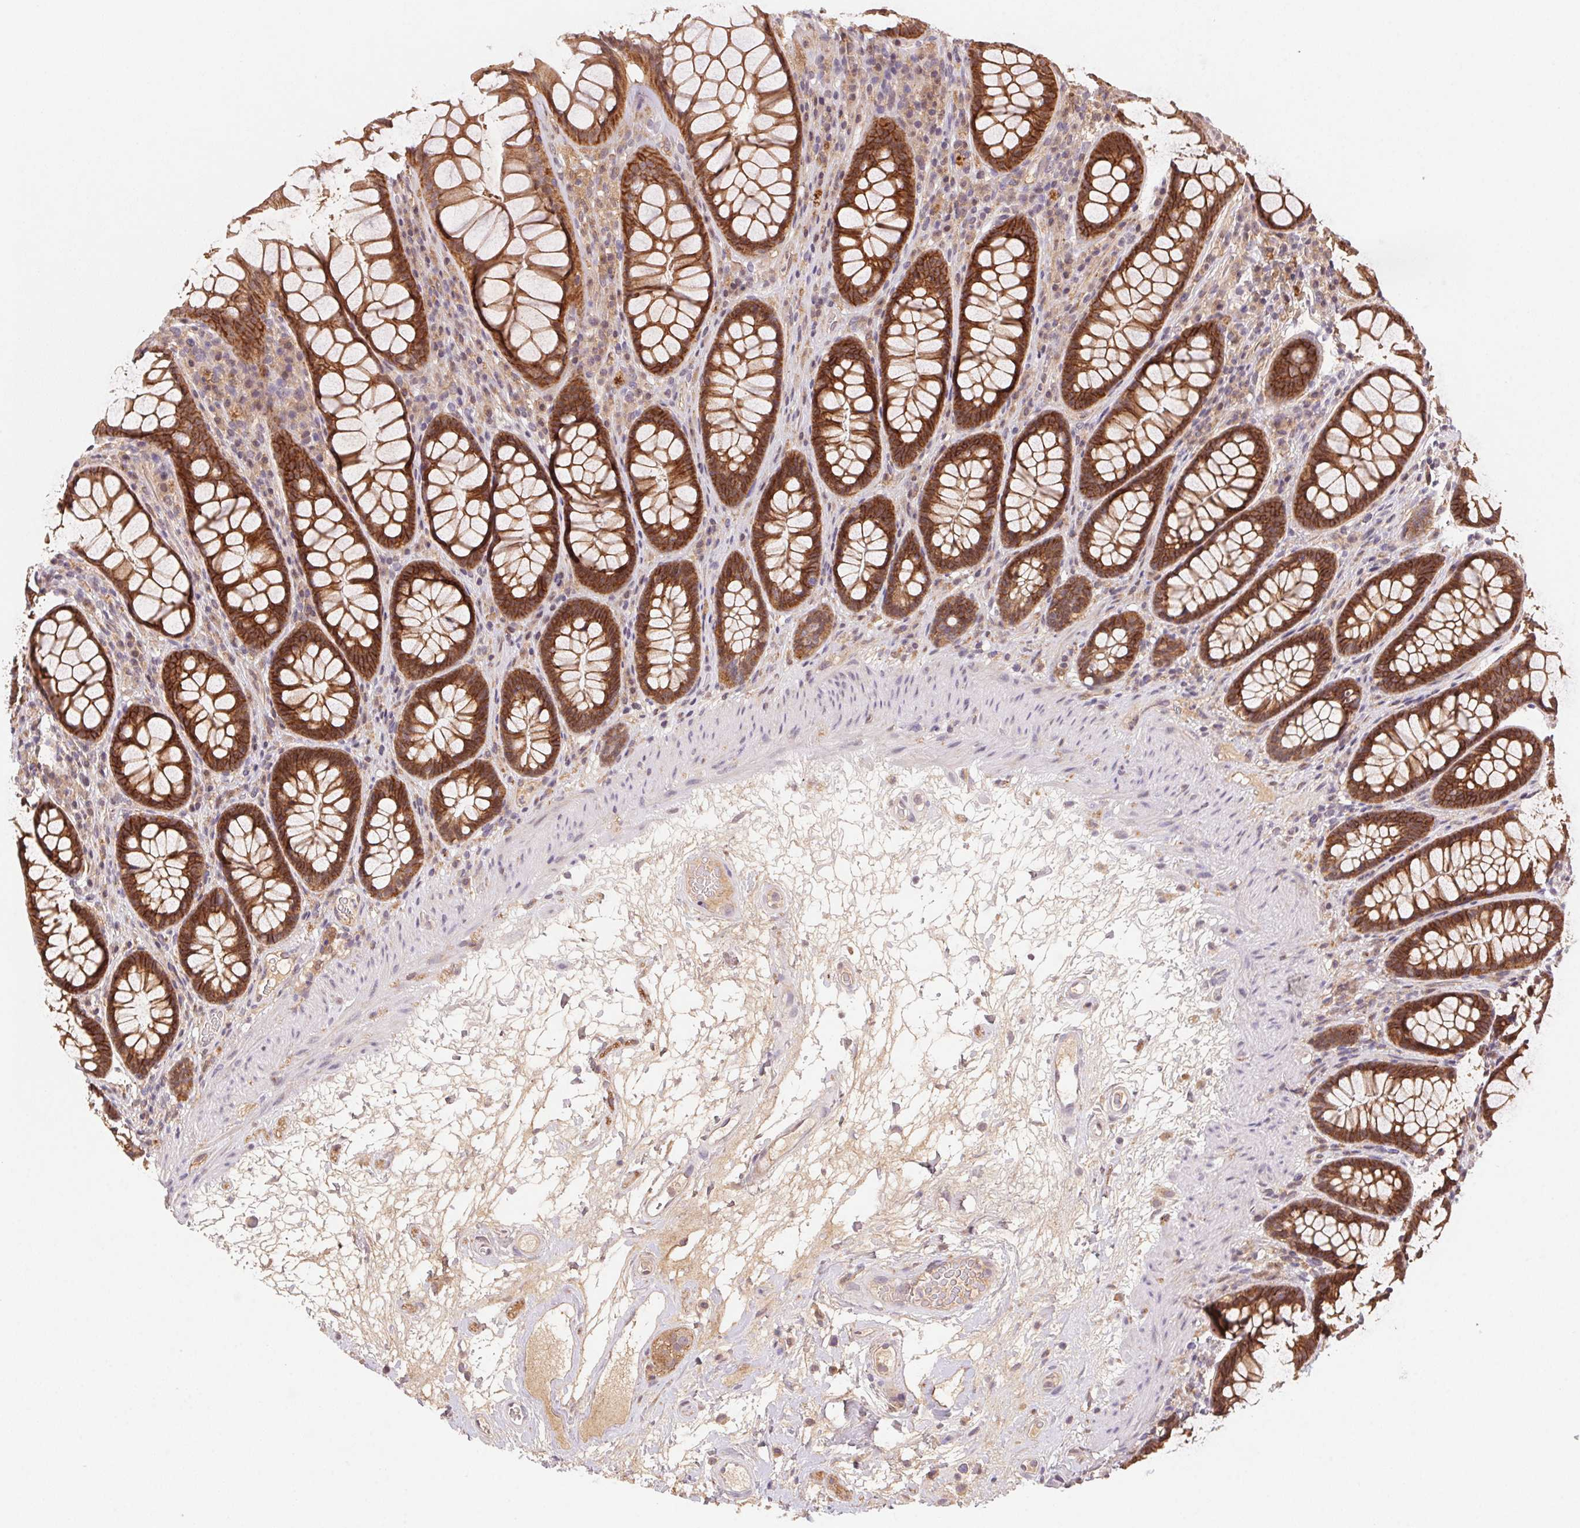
{"staining": {"intensity": "strong", "quantity": ">75%", "location": "cytoplasmic/membranous"}, "tissue": "rectum", "cell_type": "Glandular cells", "image_type": "normal", "snomed": [{"axis": "morphology", "description": "Normal tissue, NOS"}, {"axis": "topography", "description": "Rectum"}], "caption": "A brown stain labels strong cytoplasmic/membranous expression of a protein in glandular cells of unremarkable rectum. (brown staining indicates protein expression, while blue staining denotes nuclei).", "gene": "SLC52A2", "patient": {"sex": "male", "age": 72}}